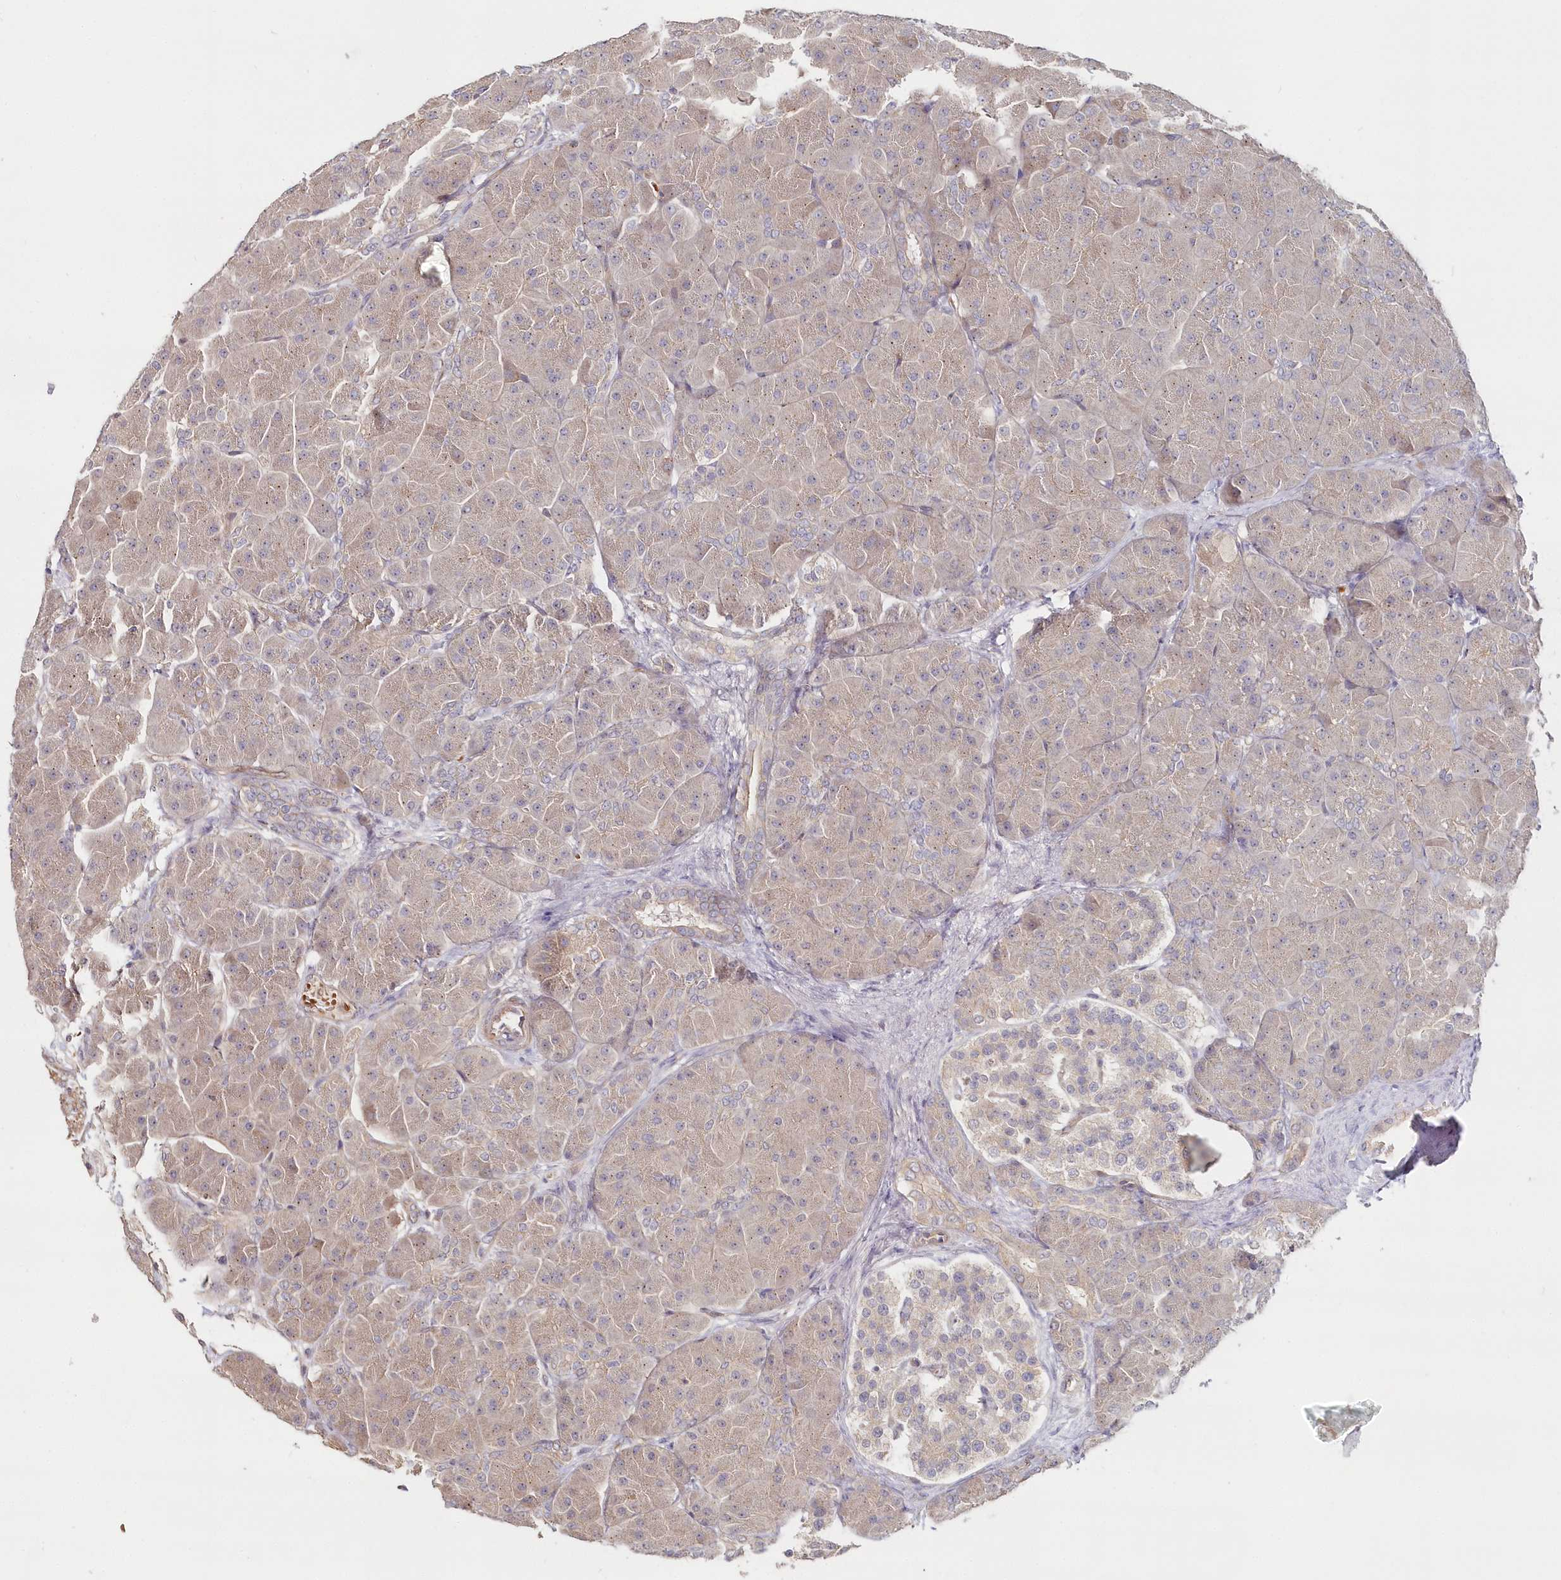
{"staining": {"intensity": "weak", "quantity": ">75%", "location": "cytoplasmic/membranous"}, "tissue": "pancreas", "cell_type": "Exocrine glandular cells", "image_type": "normal", "snomed": [{"axis": "morphology", "description": "Normal tissue, NOS"}, {"axis": "topography", "description": "Pancreas"}], "caption": "High-power microscopy captured an immunohistochemistry (IHC) photomicrograph of normal pancreas, revealing weak cytoplasmic/membranous positivity in approximately >75% of exocrine glandular cells.", "gene": "HYCC2", "patient": {"sex": "male", "age": 66}}